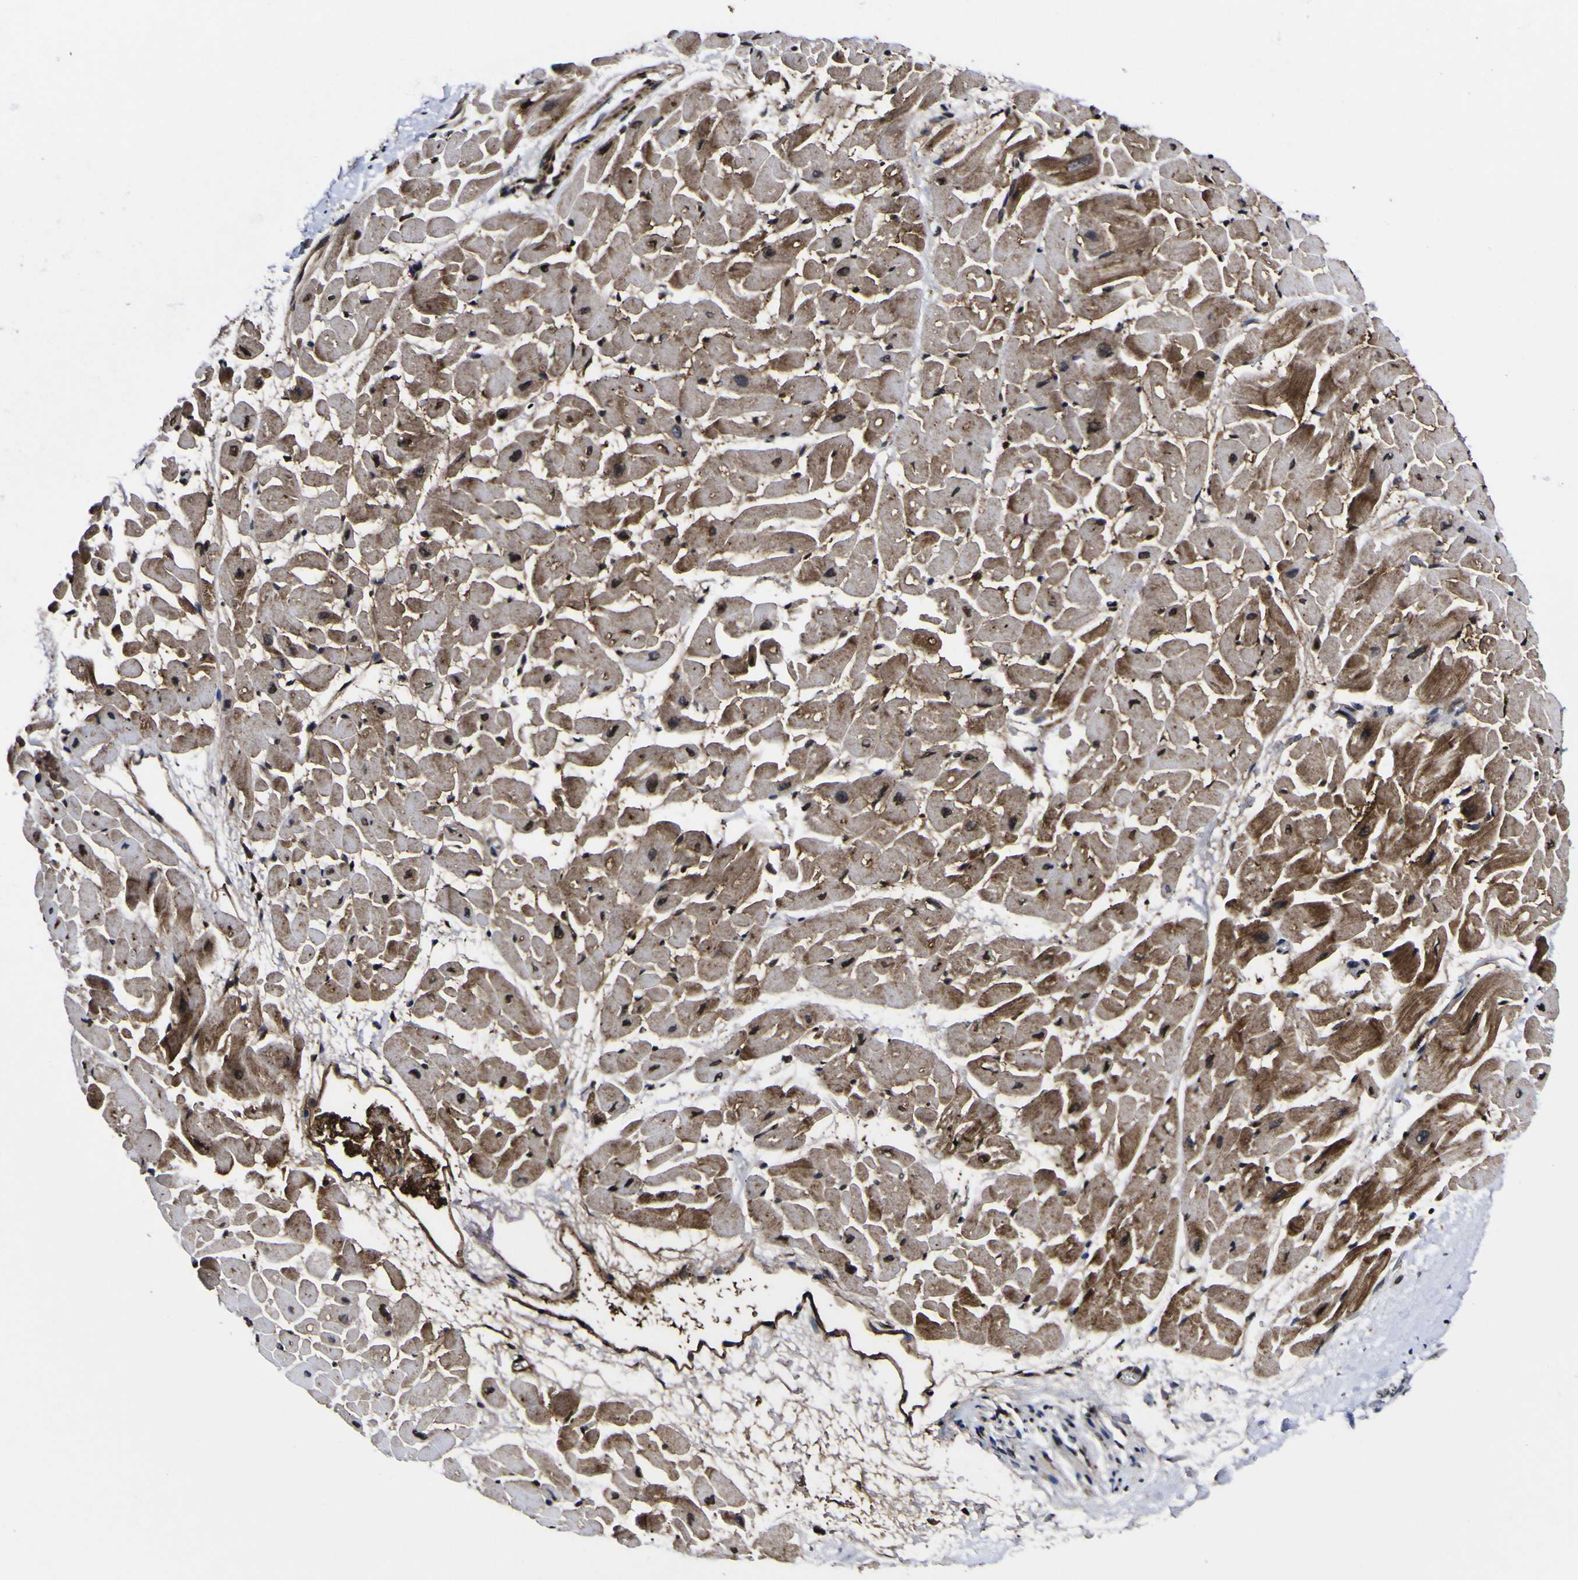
{"staining": {"intensity": "strong", "quantity": ">75%", "location": "cytoplasmic/membranous,nuclear"}, "tissue": "heart muscle", "cell_type": "Cardiomyocytes", "image_type": "normal", "snomed": [{"axis": "morphology", "description": "Normal tissue, NOS"}, {"axis": "topography", "description": "Heart"}], "caption": "About >75% of cardiomyocytes in benign heart muscle demonstrate strong cytoplasmic/membranous,nuclear protein positivity as visualized by brown immunohistochemical staining.", "gene": "PIAS1", "patient": {"sex": "male", "age": 45}}